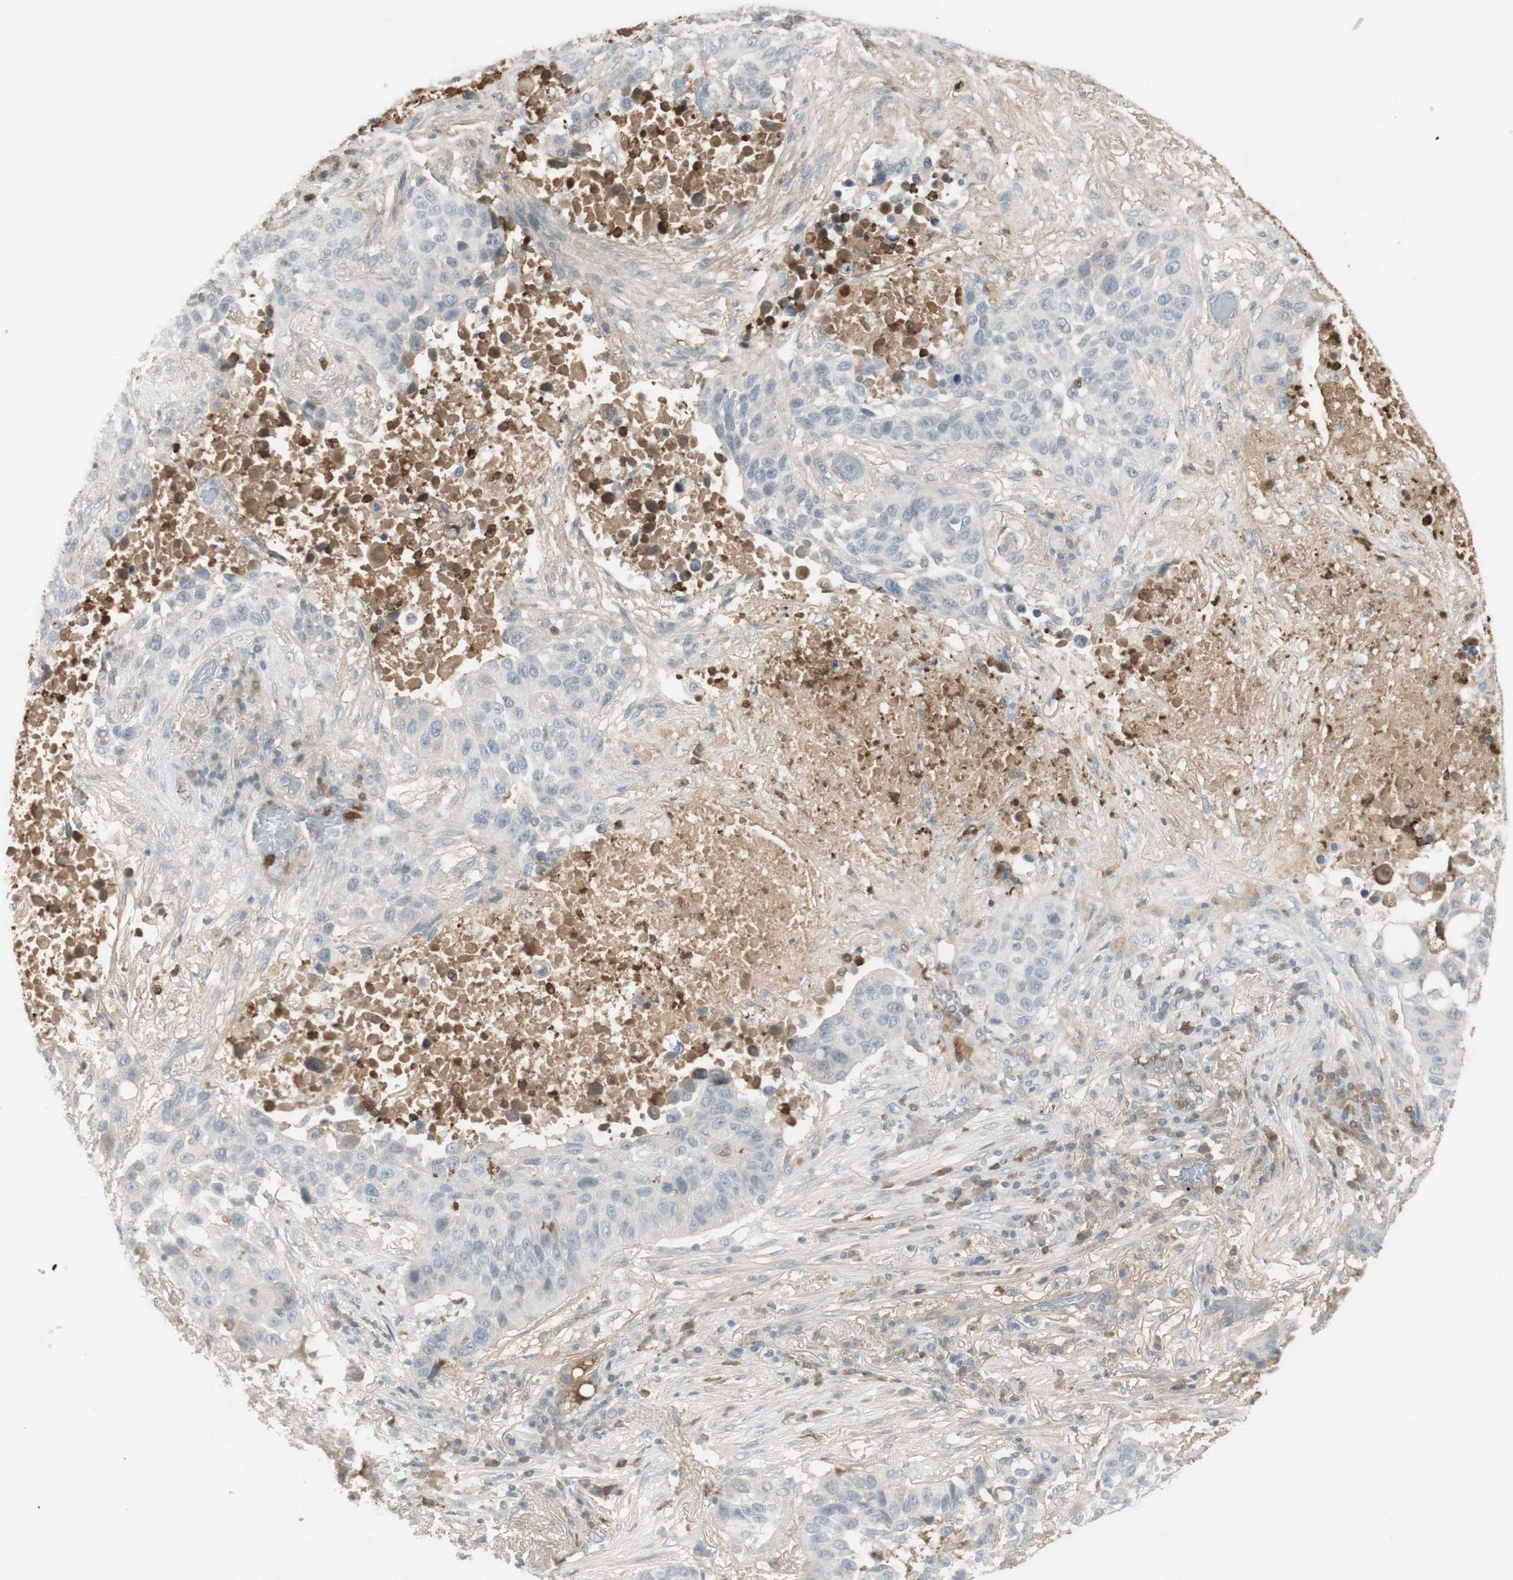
{"staining": {"intensity": "negative", "quantity": "none", "location": "none"}, "tissue": "lung cancer", "cell_type": "Tumor cells", "image_type": "cancer", "snomed": [{"axis": "morphology", "description": "Squamous cell carcinoma, NOS"}, {"axis": "topography", "description": "Lung"}], "caption": "Micrograph shows no protein staining in tumor cells of lung cancer (squamous cell carcinoma) tissue.", "gene": "NID1", "patient": {"sex": "male", "age": 57}}